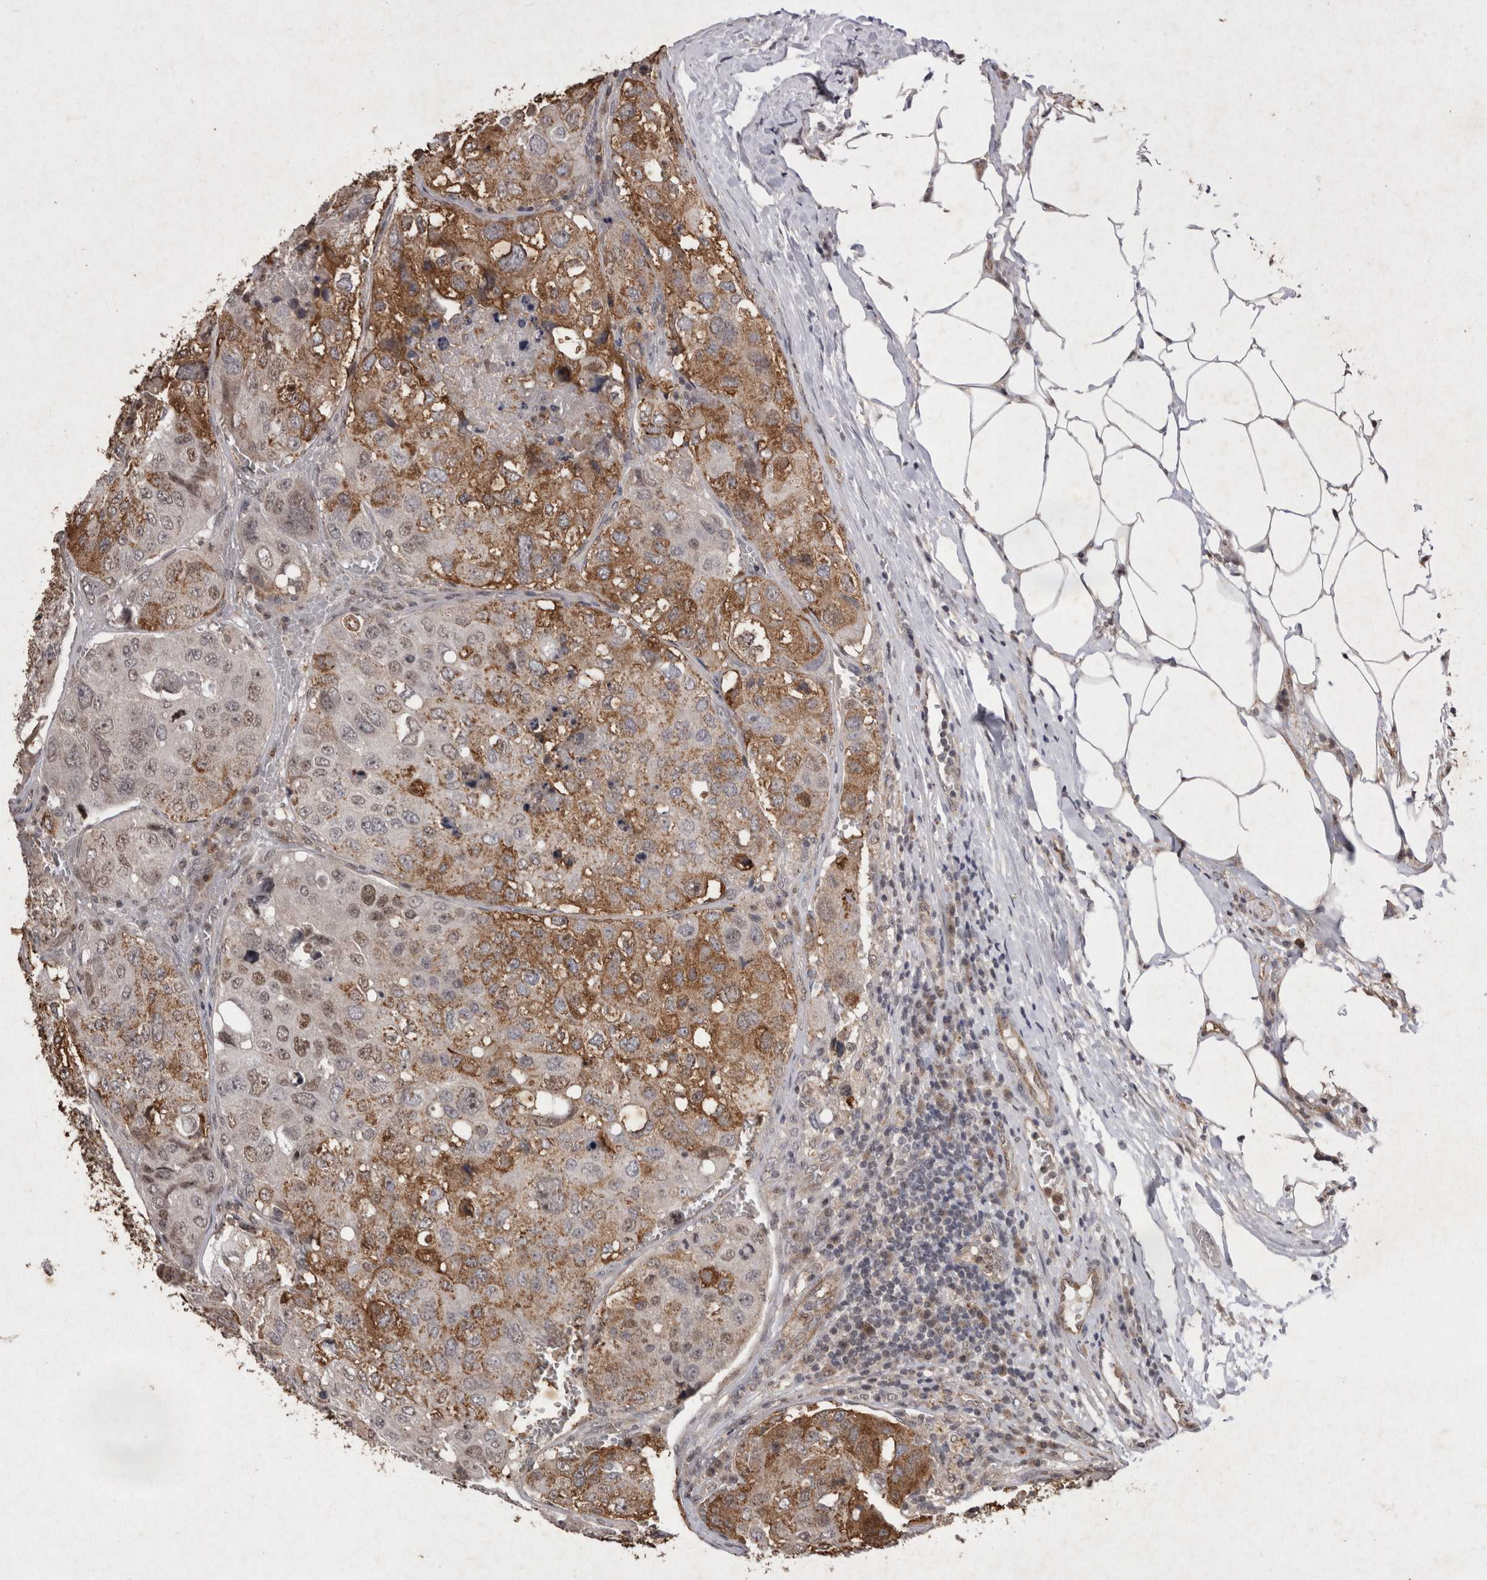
{"staining": {"intensity": "moderate", "quantity": ">75%", "location": "cytoplasmic/membranous,nuclear"}, "tissue": "urothelial cancer", "cell_type": "Tumor cells", "image_type": "cancer", "snomed": [{"axis": "morphology", "description": "Urothelial carcinoma, High grade"}, {"axis": "topography", "description": "Lymph node"}, {"axis": "topography", "description": "Urinary bladder"}], "caption": "Protein expression analysis of human high-grade urothelial carcinoma reveals moderate cytoplasmic/membranous and nuclear expression in approximately >75% of tumor cells. The staining was performed using DAB (3,3'-diaminobenzidine), with brown indicating positive protein expression. Nuclei are stained blue with hematoxylin.", "gene": "STK11", "patient": {"sex": "male", "age": 51}}